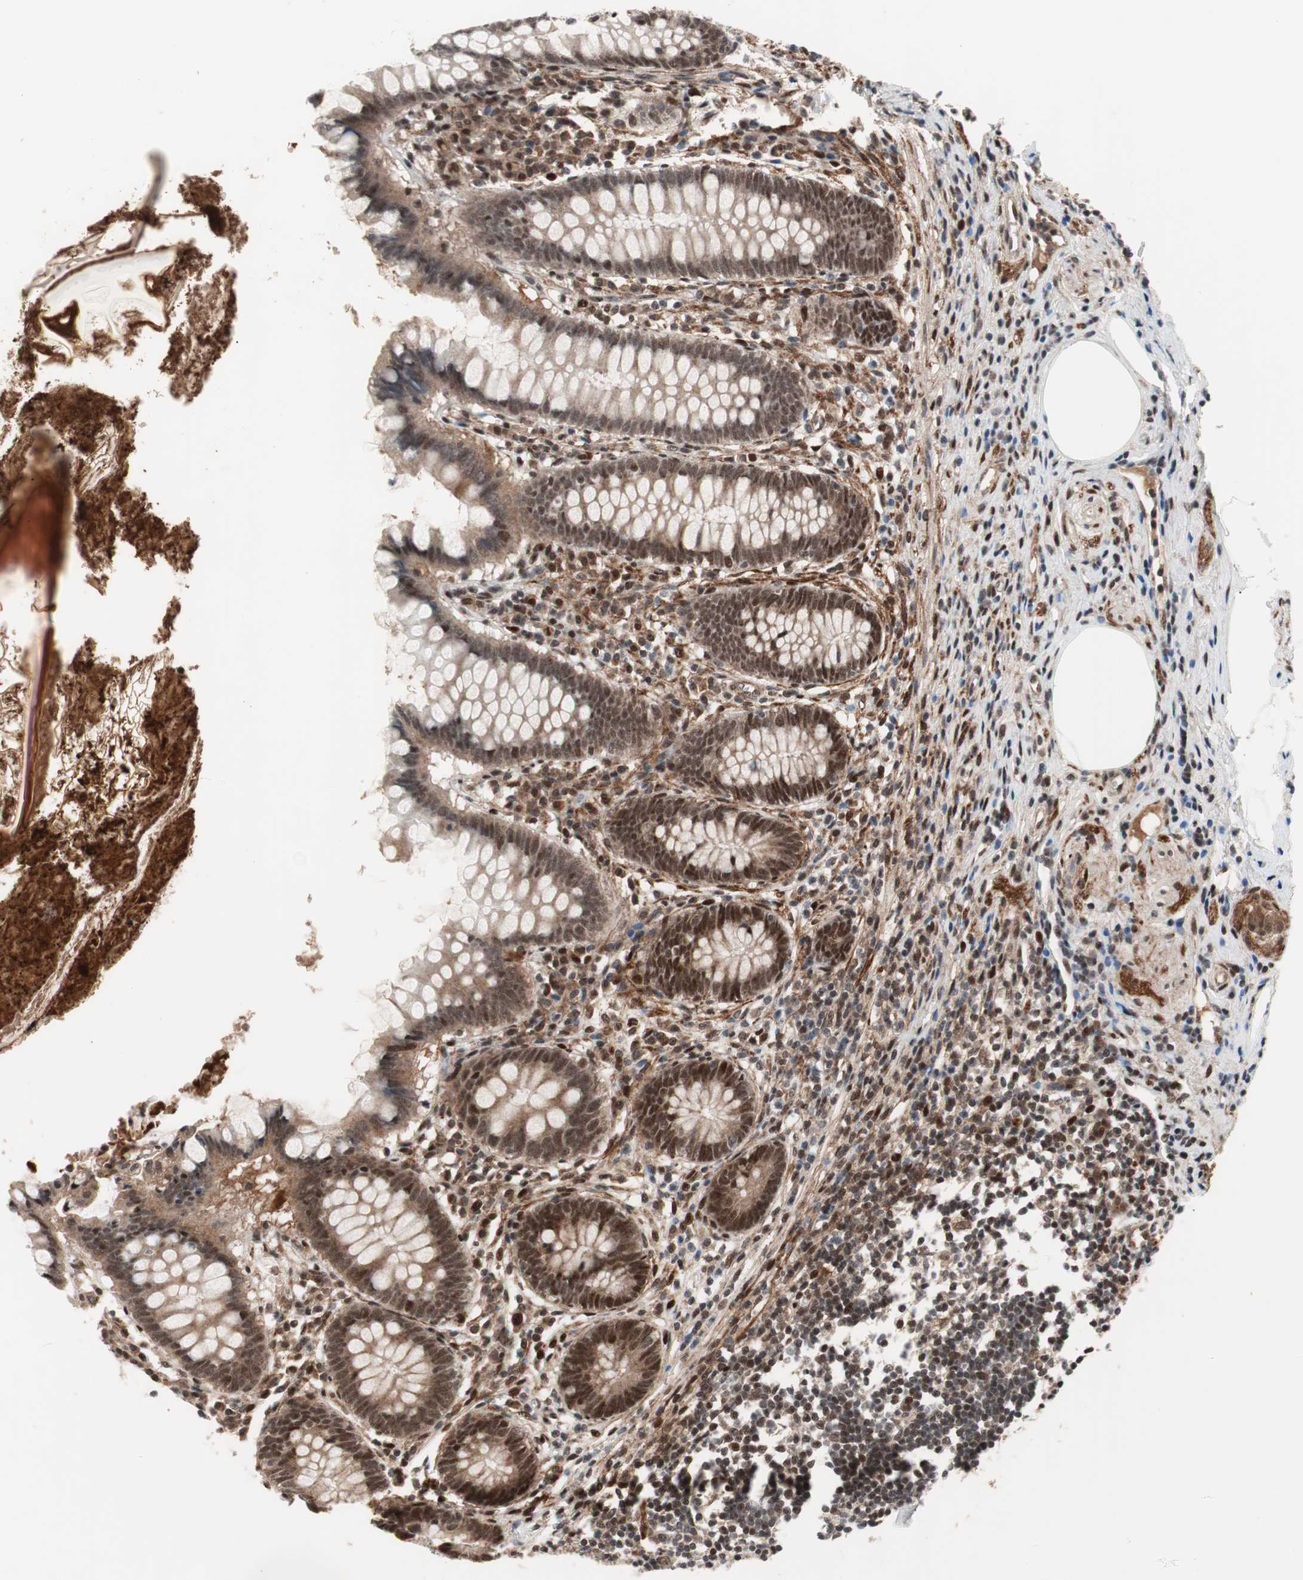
{"staining": {"intensity": "moderate", "quantity": ">75%", "location": "nuclear"}, "tissue": "appendix", "cell_type": "Glandular cells", "image_type": "normal", "snomed": [{"axis": "morphology", "description": "Normal tissue, NOS"}, {"axis": "topography", "description": "Appendix"}], "caption": "Moderate nuclear expression for a protein is present in about >75% of glandular cells of benign appendix using immunohistochemistry (IHC).", "gene": "TCF12", "patient": {"sex": "female", "age": 50}}